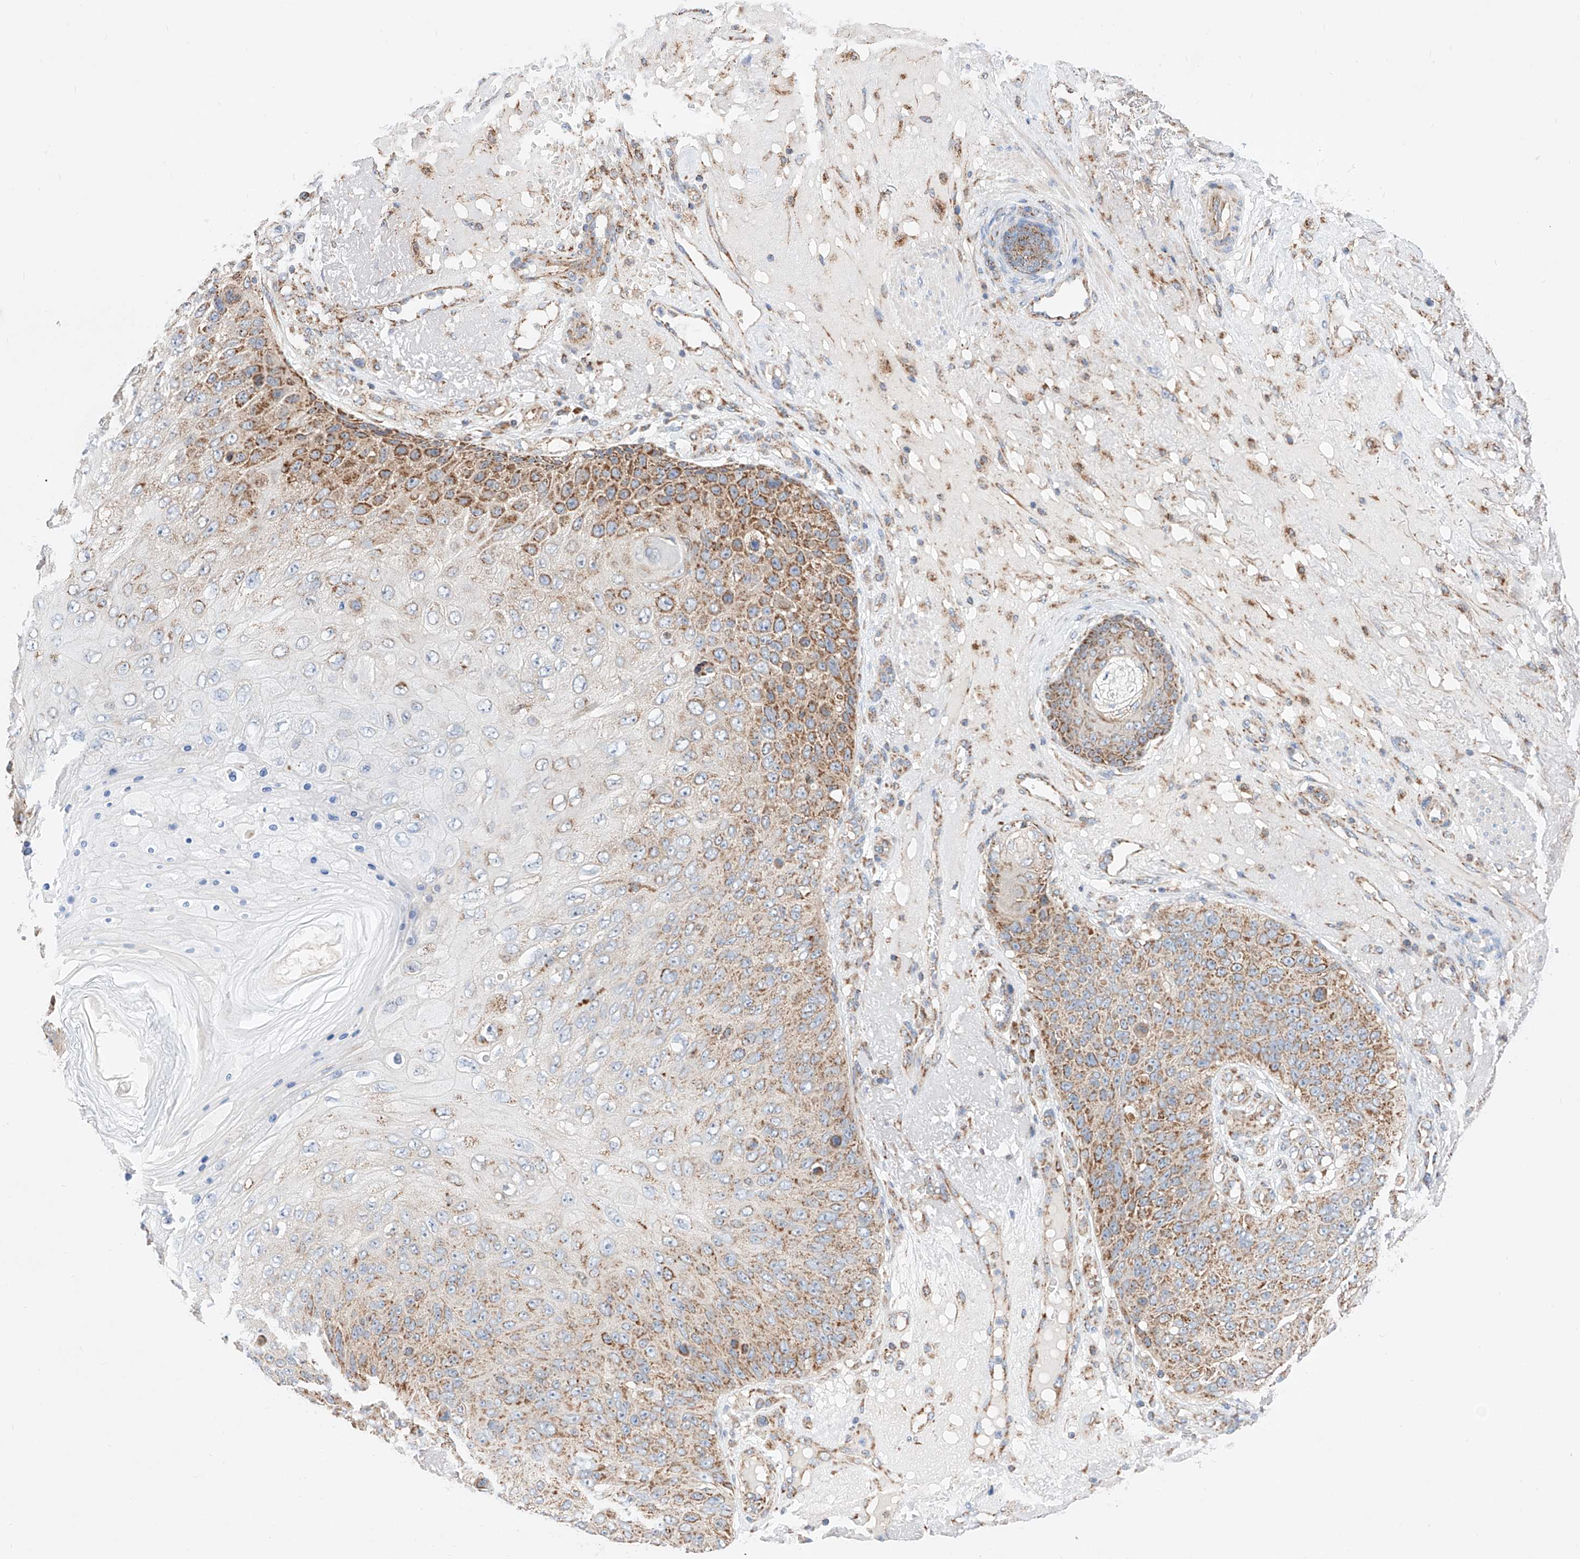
{"staining": {"intensity": "moderate", "quantity": ">75%", "location": "cytoplasmic/membranous"}, "tissue": "skin cancer", "cell_type": "Tumor cells", "image_type": "cancer", "snomed": [{"axis": "morphology", "description": "Squamous cell carcinoma, NOS"}, {"axis": "topography", "description": "Skin"}], "caption": "This is a histology image of IHC staining of skin cancer, which shows moderate positivity in the cytoplasmic/membranous of tumor cells.", "gene": "KTI12", "patient": {"sex": "female", "age": 88}}